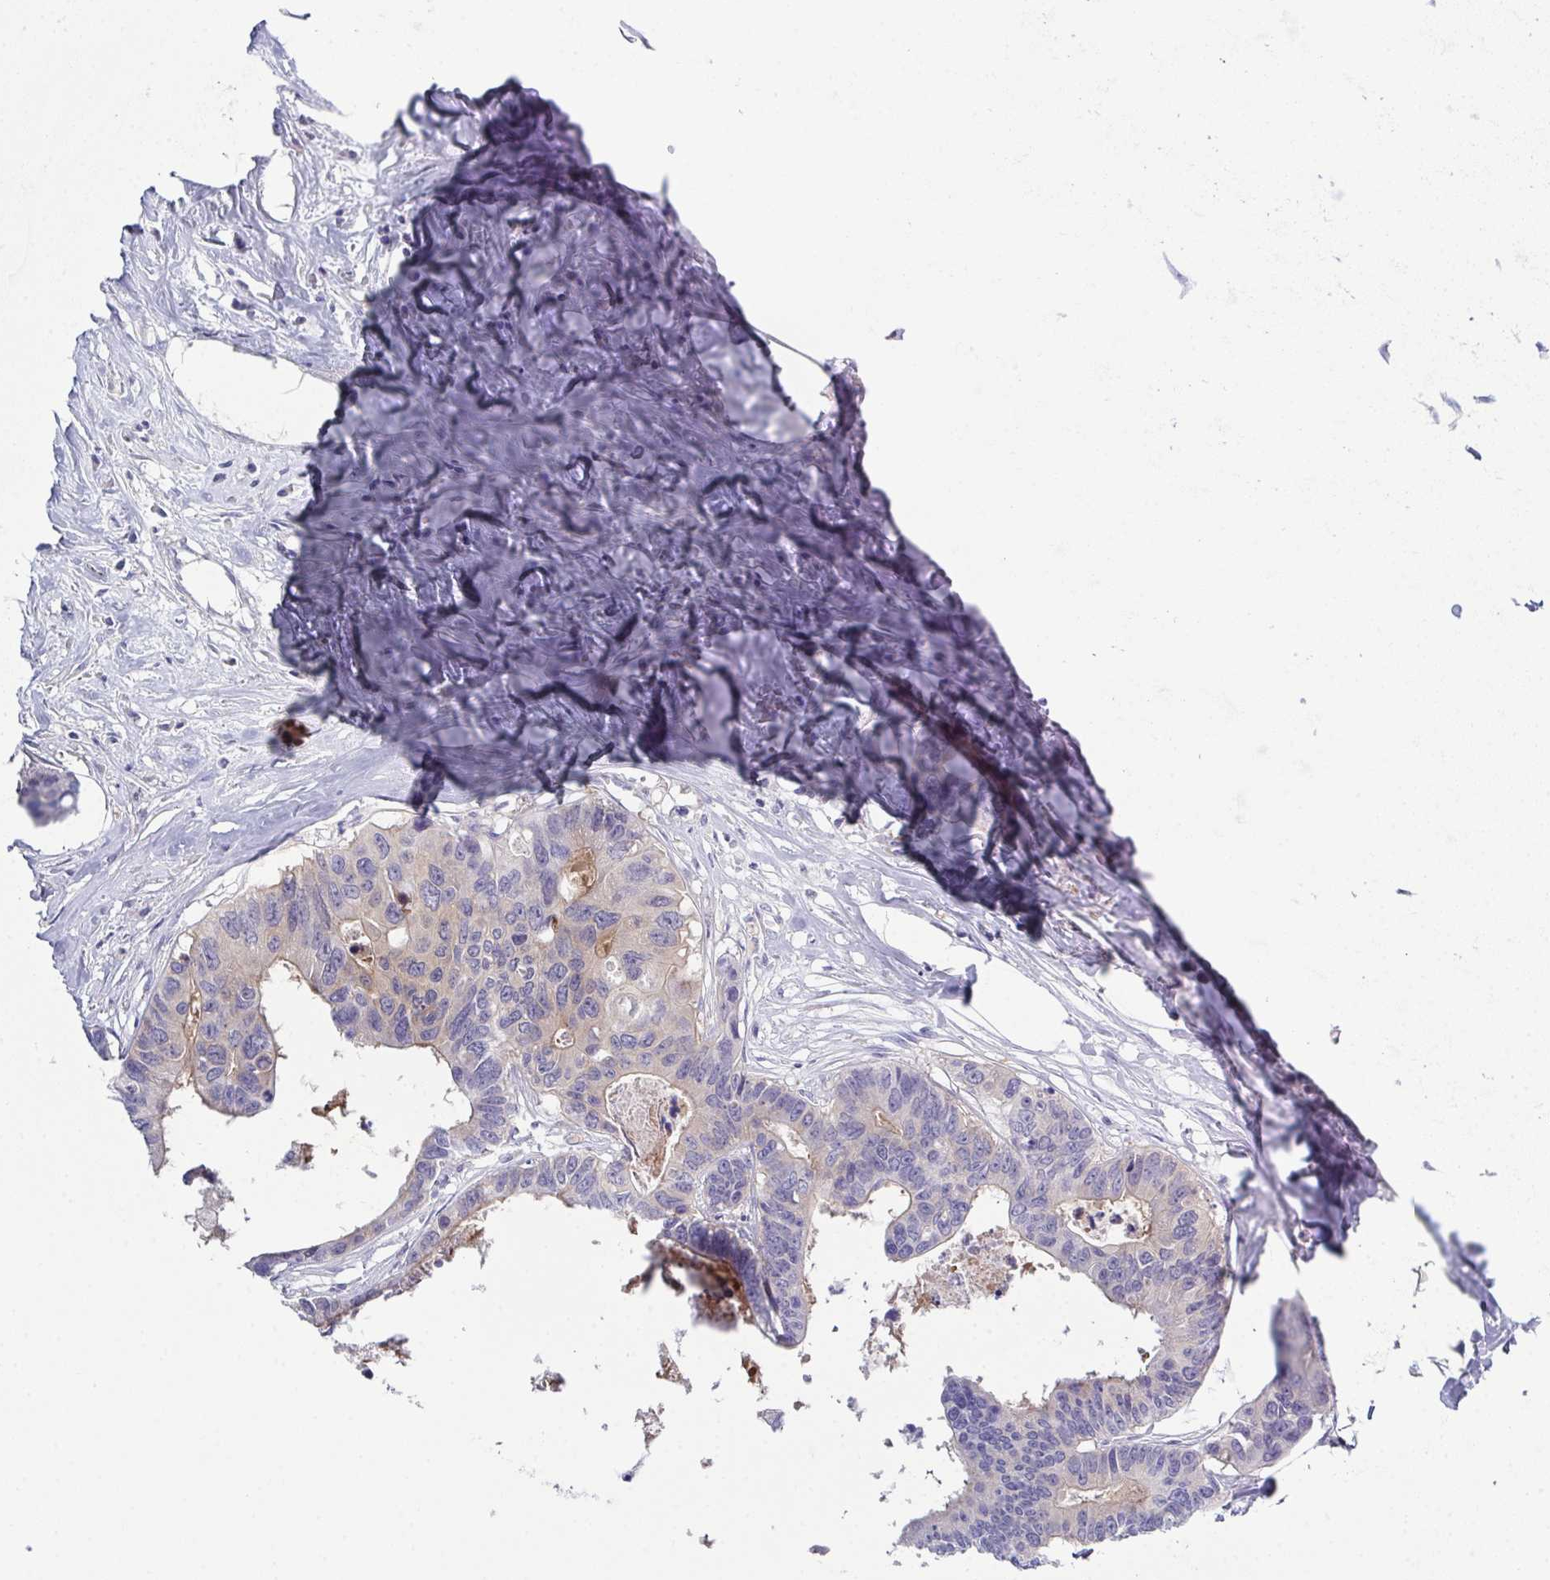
{"staining": {"intensity": "negative", "quantity": "none", "location": "none"}, "tissue": "colorectal cancer", "cell_type": "Tumor cells", "image_type": "cancer", "snomed": [{"axis": "morphology", "description": "Adenocarcinoma, NOS"}, {"axis": "topography", "description": "Rectum"}], "caption": "A histopathology image of colorectal cancer (adenocarcinoma) stained for a protein demonstrates no brown staining in tumor cells. The staining was performed using DAB (3,3'-diaminobenzidine) to visualize the protein expression in brown, while the nuclei were stained in blue with hematoxylin (Magnification: 20x).", "gene": "CFAP97D1", "patient": {"sex": "male", "age": 57}}